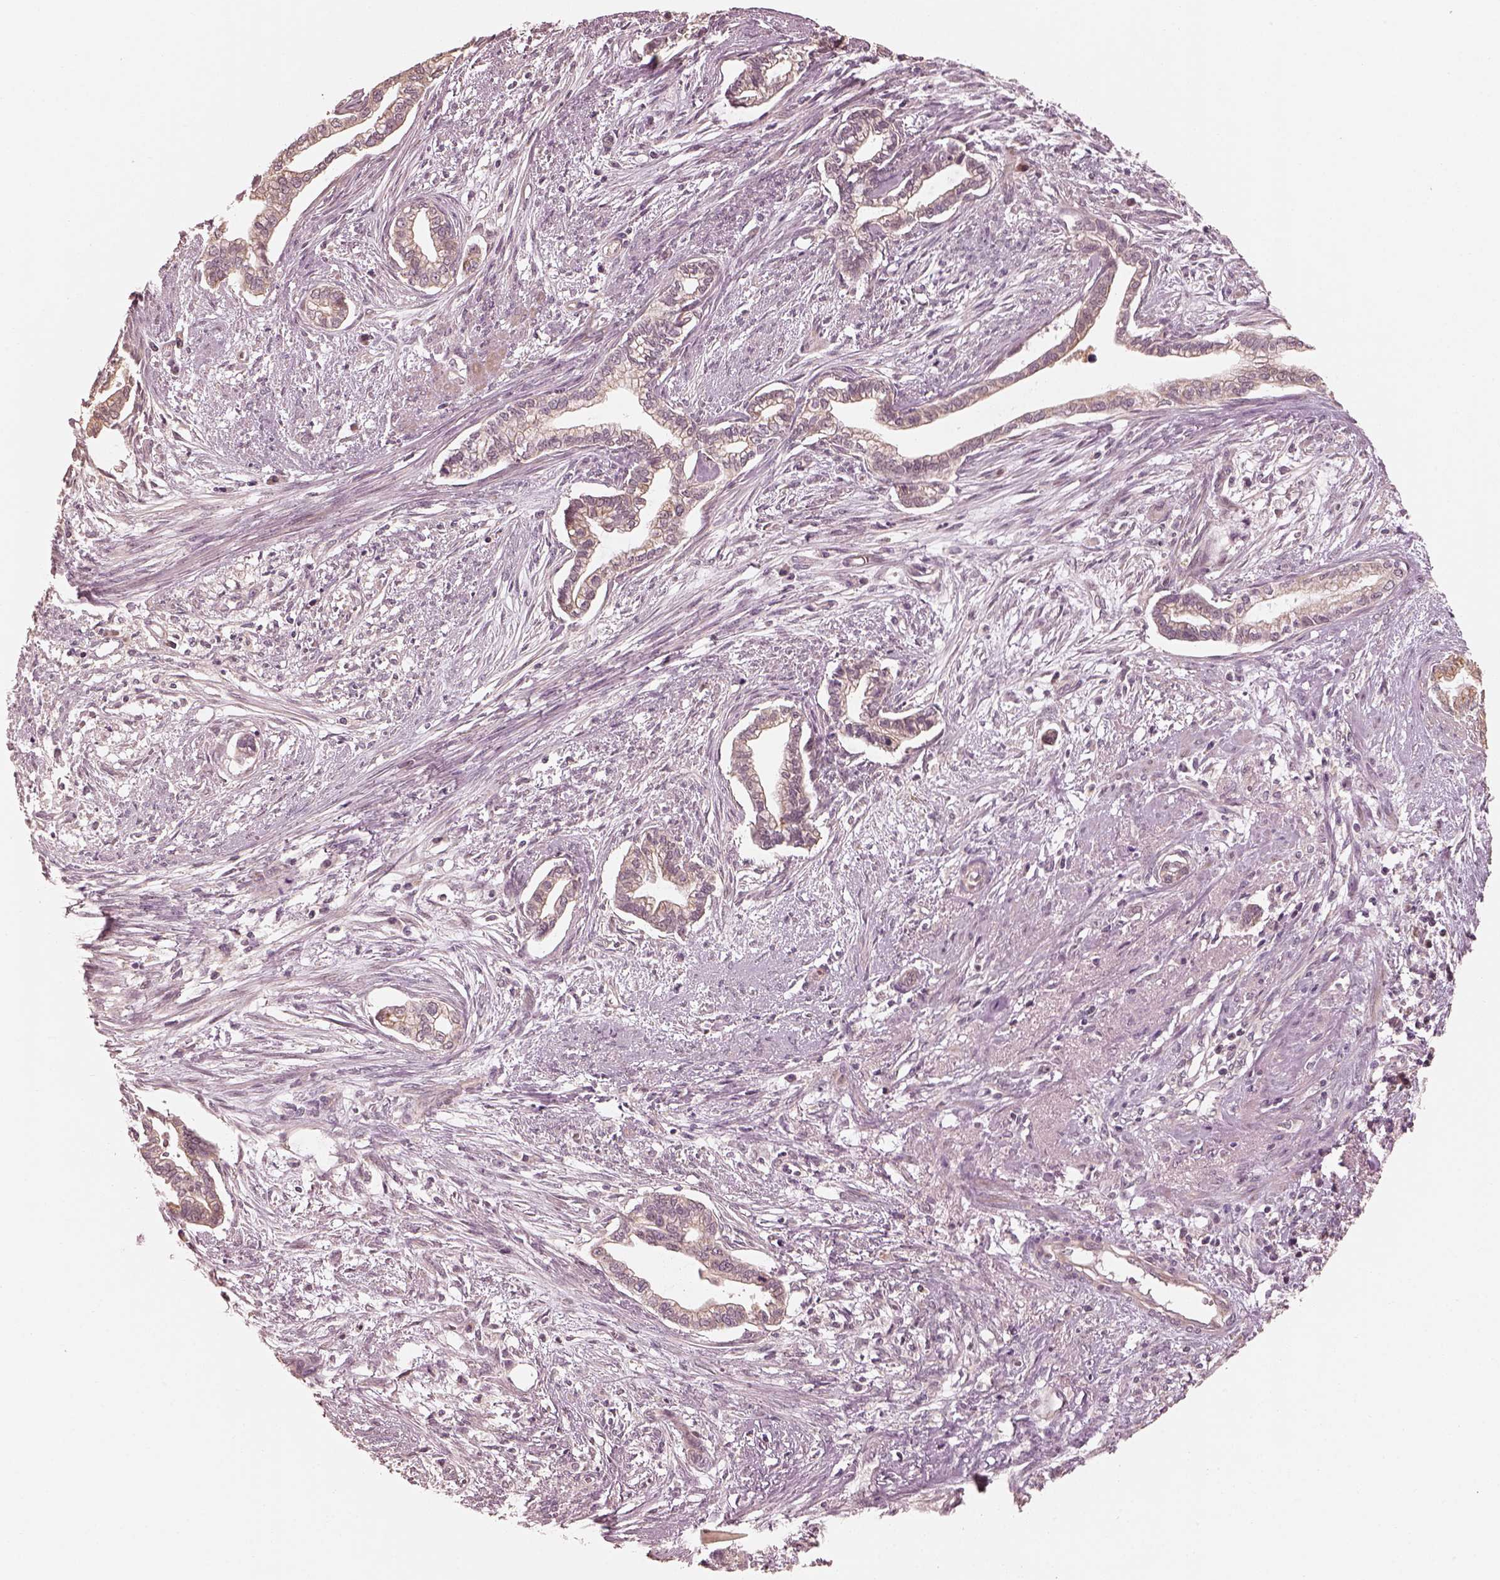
{"staining": {"intensity": "moderate", "quantity": "<25%", "location": "cytoplasmic/membranous"}, "tissue": "cervical cancer", "cell_type": "Tumor cells", "image_type": "cancer", "snomed": [{"axis": "morphology", "description": "Adenocarcinoma, NOS"}, {"axis": "topography", "description": "Cervix"}], "caption": "Protein staining exhibits moderate cytoplasmic/membranous expression in approximately <25% of tumor cells in cervical cancer.", "gene": "SLC25A46", "patient": {"sex": "female", "age": 62}}